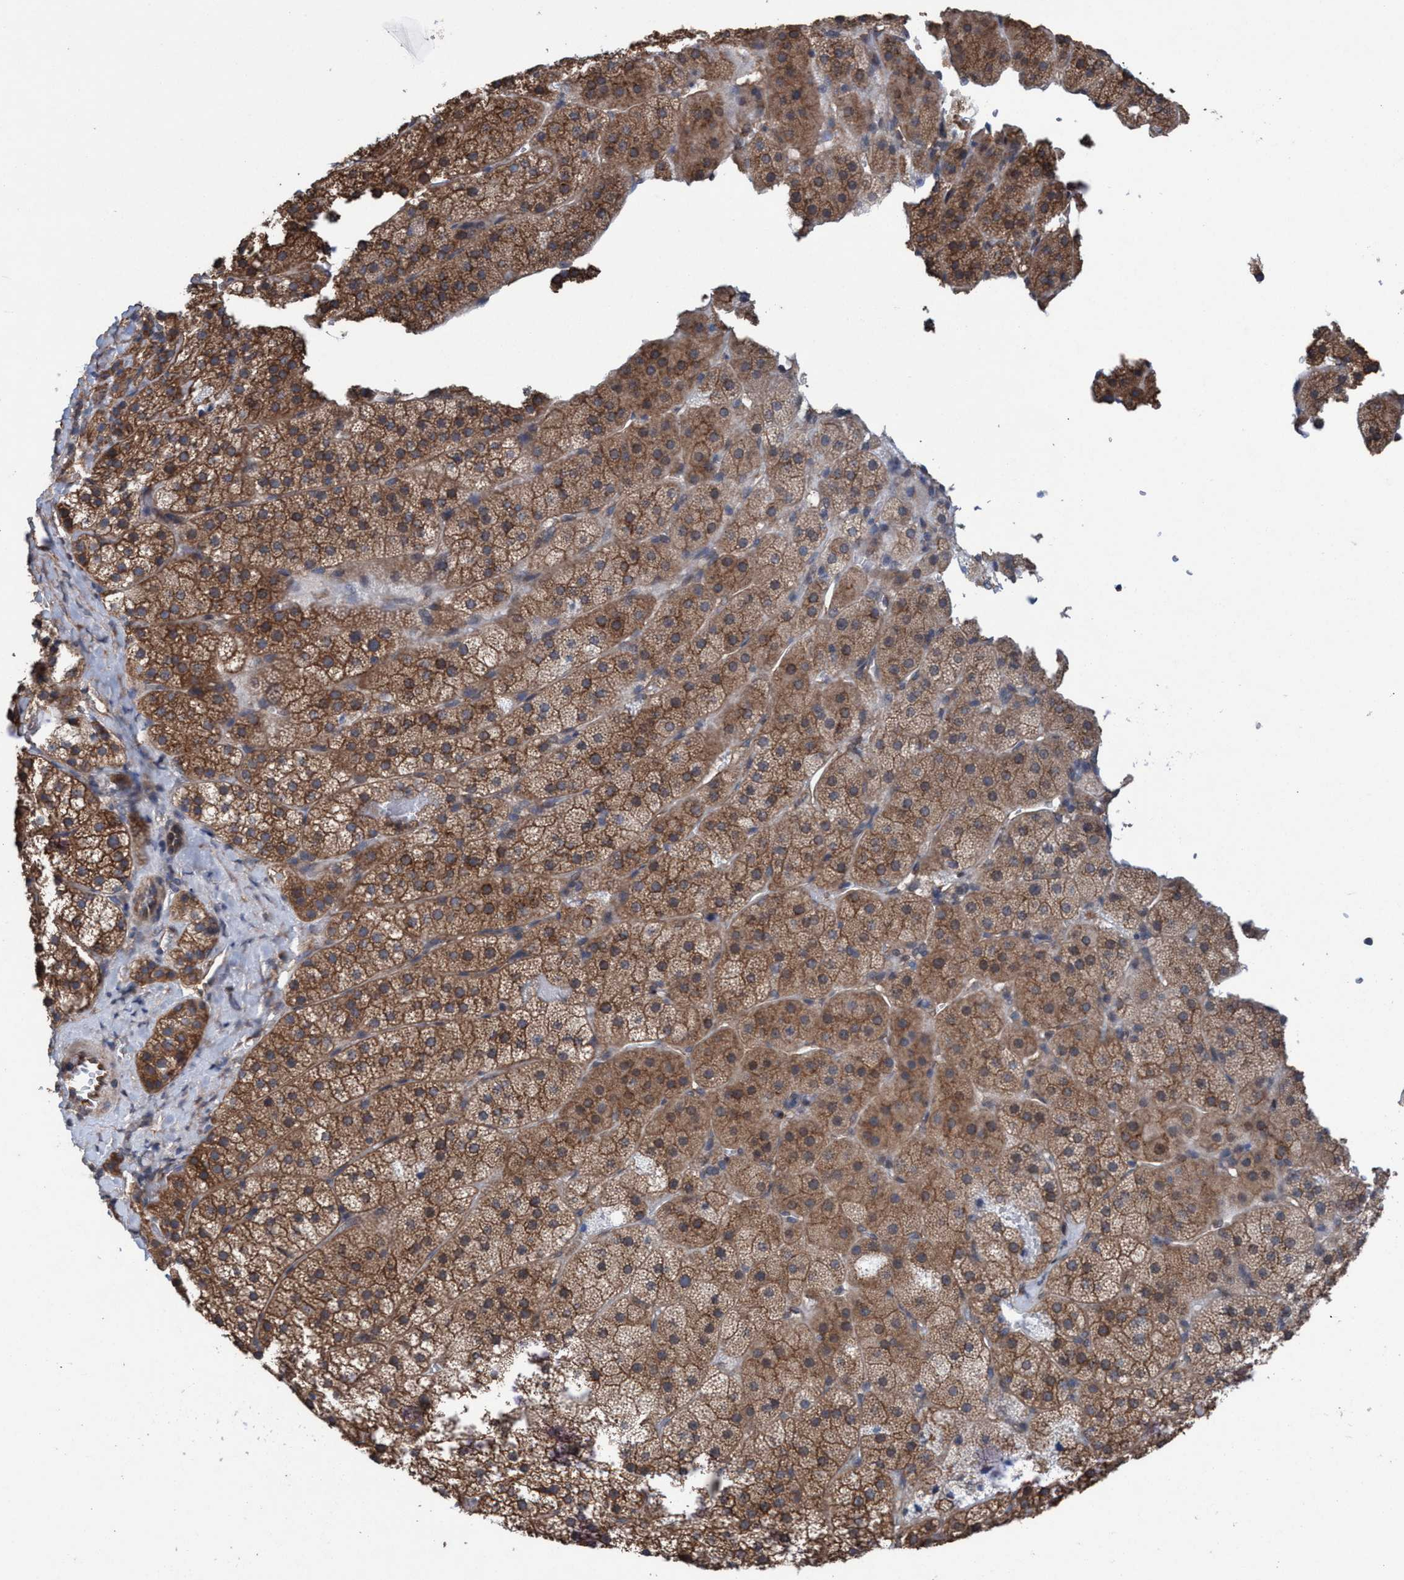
{"staining": {"intensity": "moderate", "quantity": ">75%", "location": "cytoplasmic/membranous"}, "tissue": "adrenal gland", "cell_type": "Glandular cells", "image_type": "normal", "snomed": [{"axis": "morphology", "description": "Normal tissue, NOS"}, {"axis": "topography", "description": "Adrenal gland"}], "caption": "Moderate cytoplasmic/membranous expression for a protein is appreciated in approximately >75% of glandular cells of normal adrenal gland using immunohistochemistry.", "gene": "METAP2", "patient": {"sex": "female", "age": 44}}